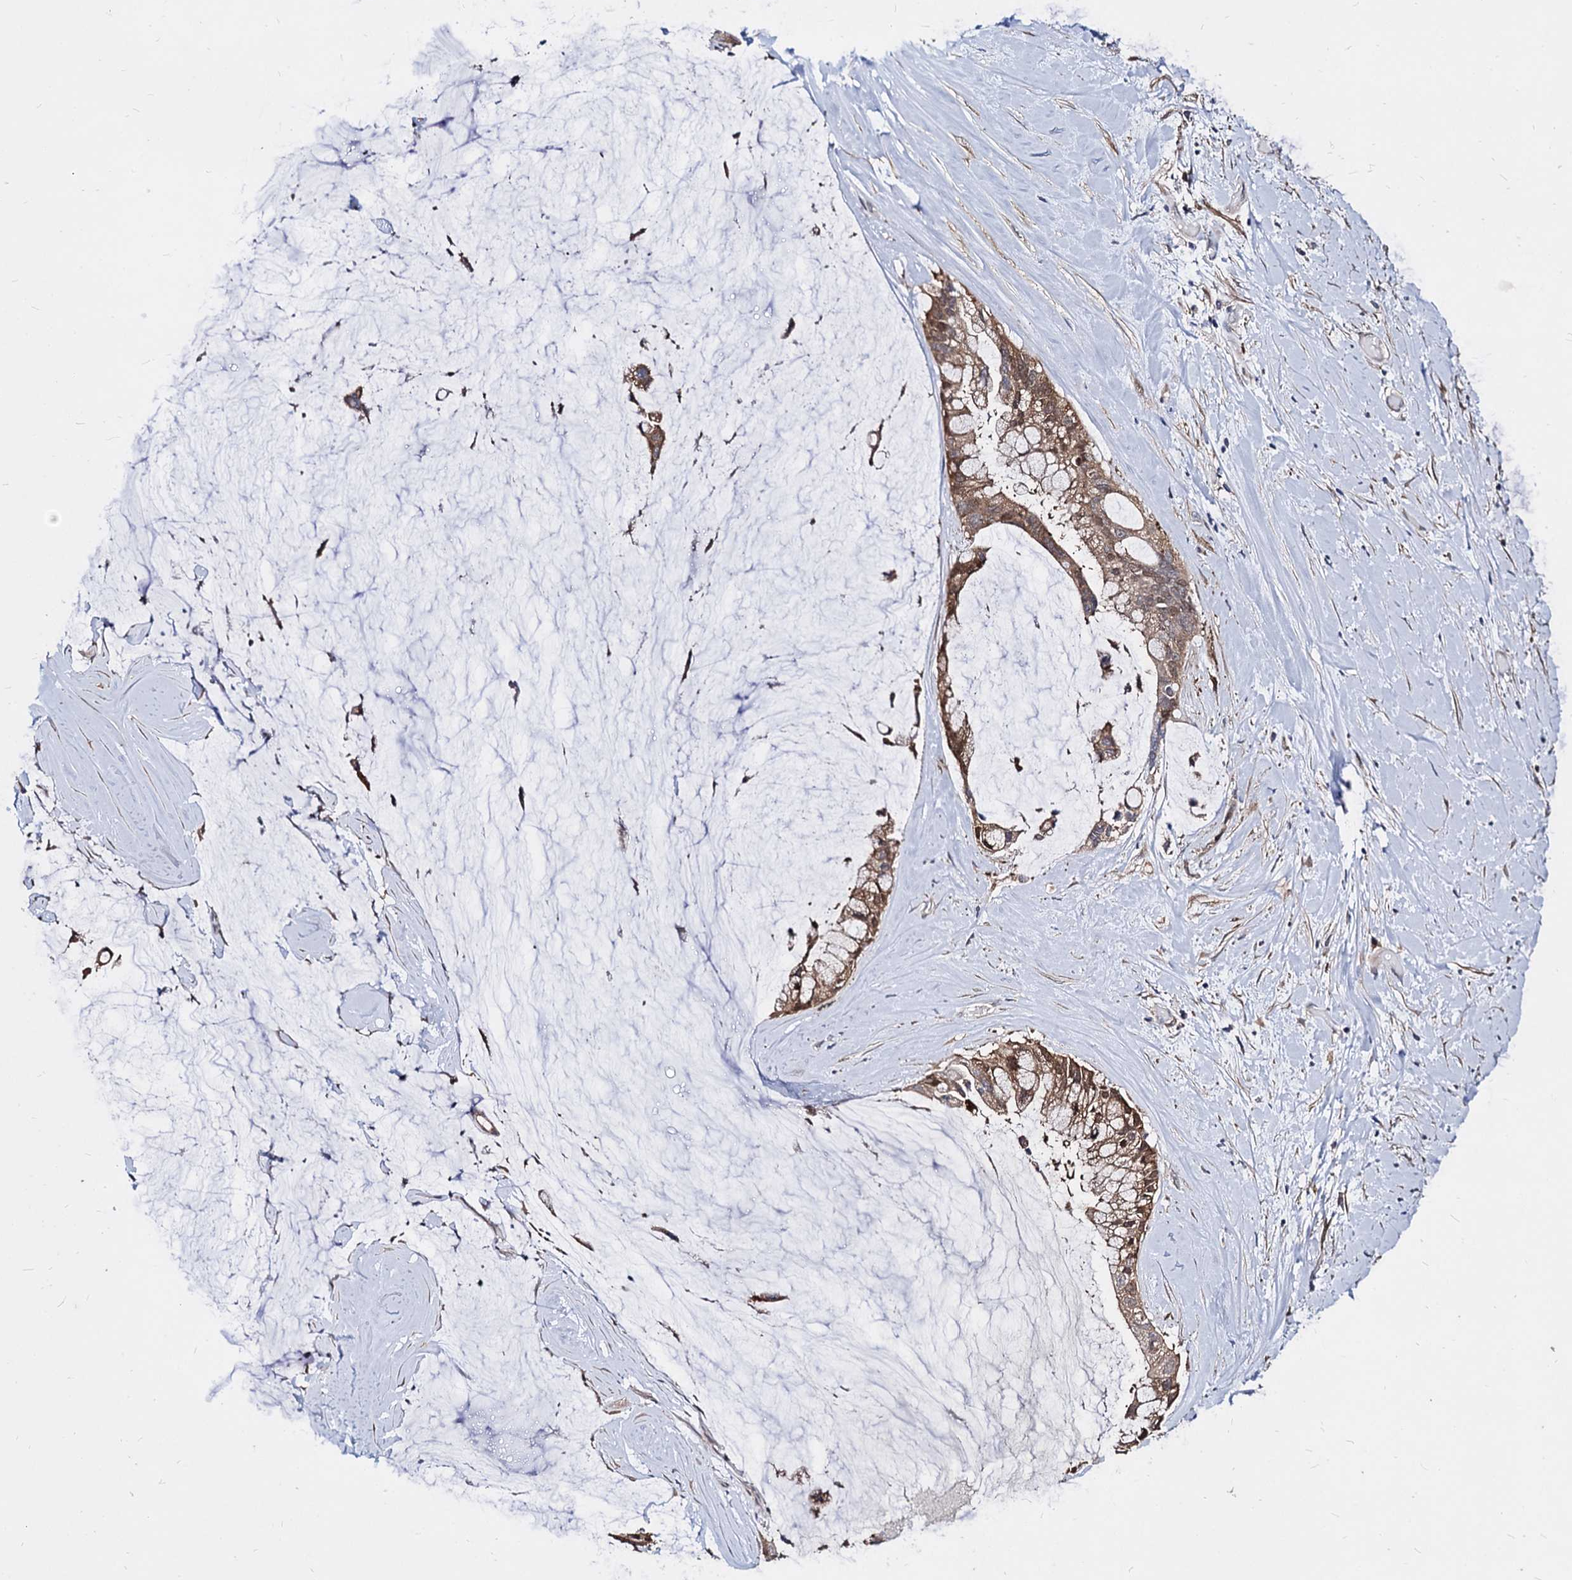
{"staining": {"intensity": "moderate", "quantity": ">75%", "location": "cytoplasmic/membranous"}, "tissue": "ovarian cancer", "cell_type": "Tumor cells", "image_type": "cancer", "snomed": [{"axis": "morphology", "description": "Cystadenocarcinoma, mucinous, NOS"}, {"axis": "topography", "description": "Ovary"}], "caption": "This is a histology image of immunohistochemistry (IHC) staining of ovarian mucinous cystadenocarcinoma, which shows moderate expression in the cytoplasmic/membranous of tumor cells.", "gene": "NME1", "patient": {"sex": "female", "age": 39}}